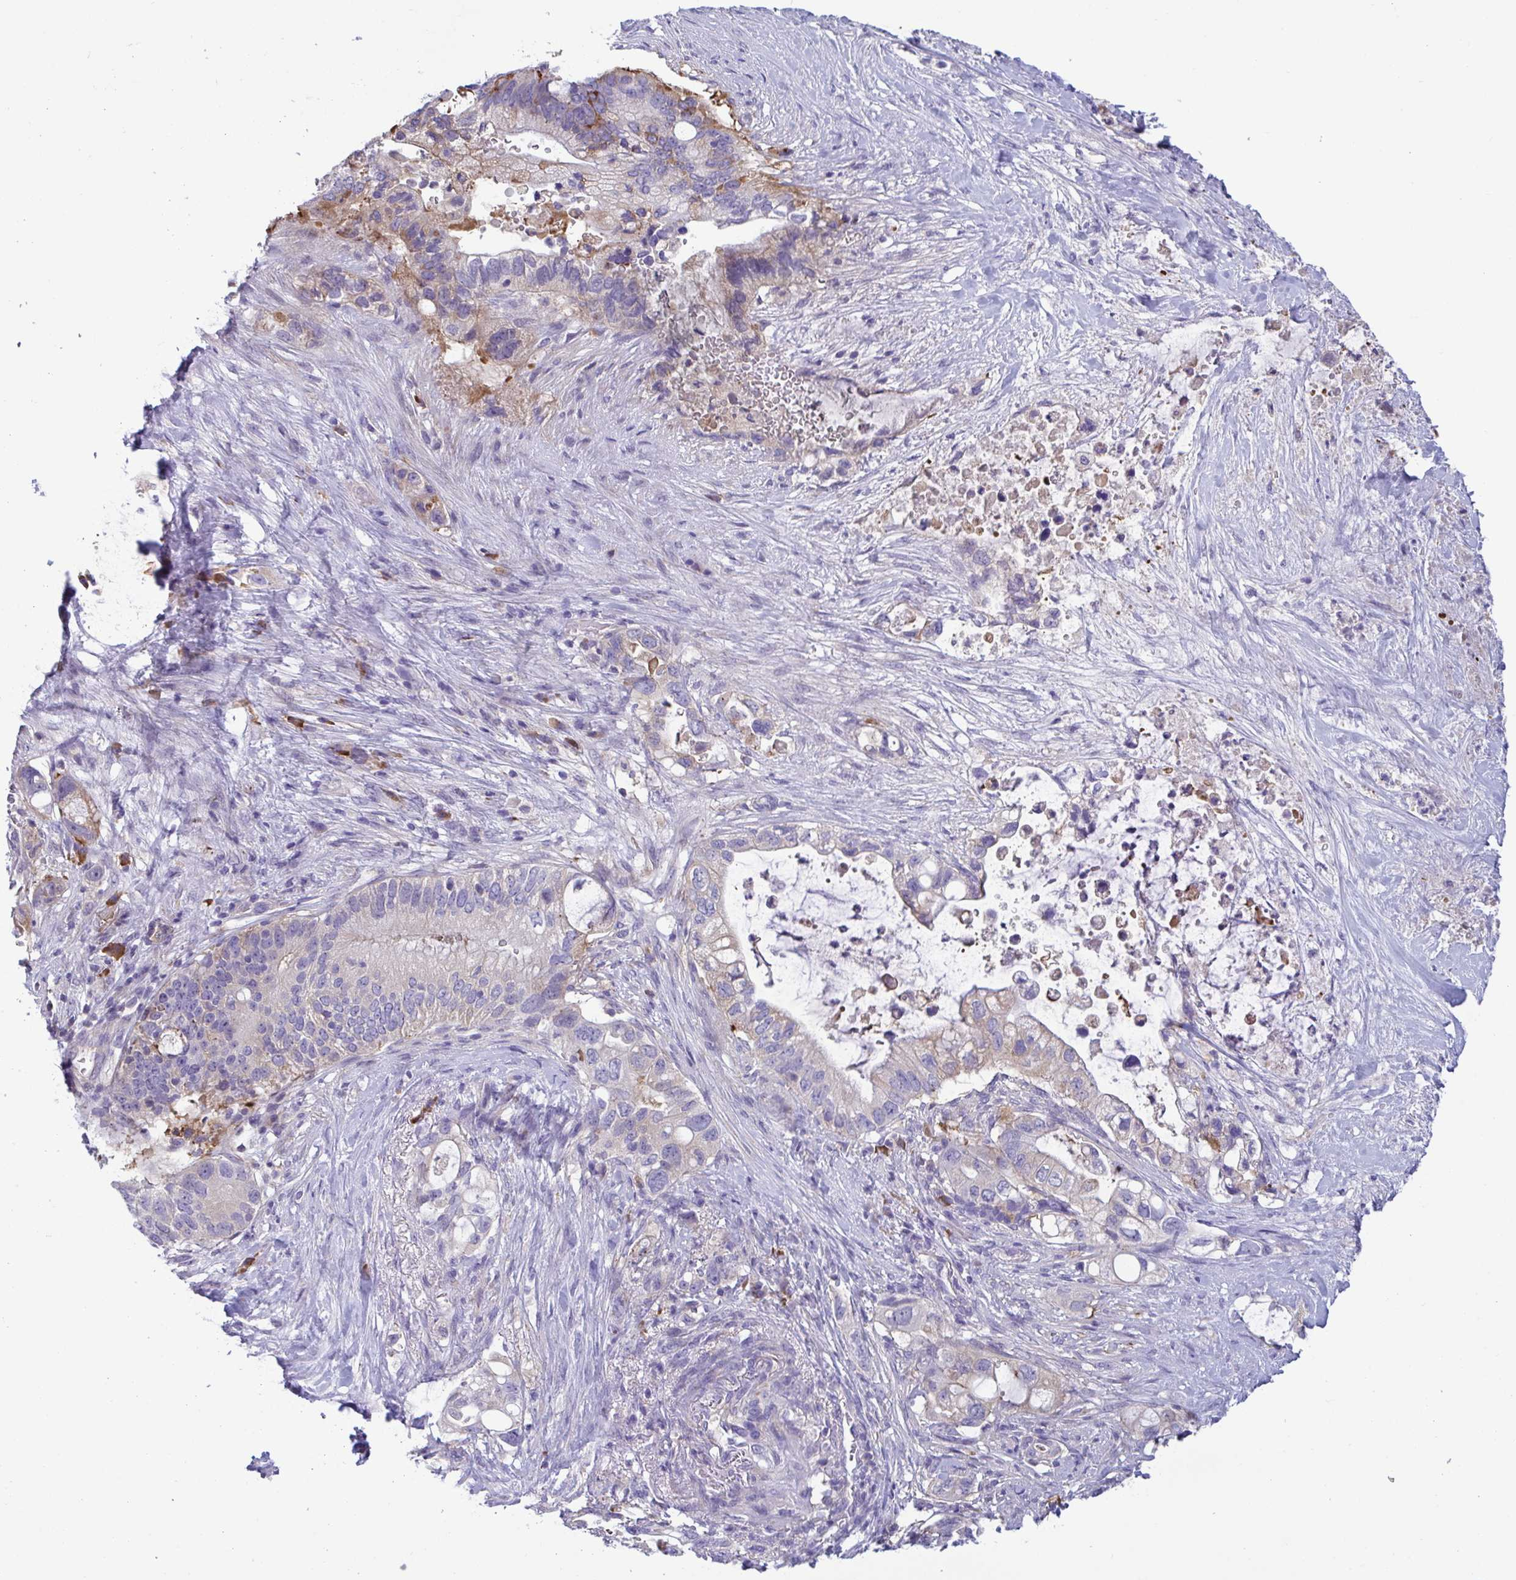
{"staining": {"intensity": "weak", "quantity": "<25%", "location": "cytoplasmic/membranous"}, "tissue": "pancreatic cancer", "cell_type": "Tumor cells", "image_type": "cancer", "snomed": [{"axis": "morphology", "description": "Adenocarcinoma, NOS"}, {"axis": "topography", "description": "Pancreas"}], "caption": "The micrograph demonstrates no staining of tumor cells in pancreatic adenocarcinoma.", "gene": "MS4A14", "patient": {"sex": "female", "age": 72}}